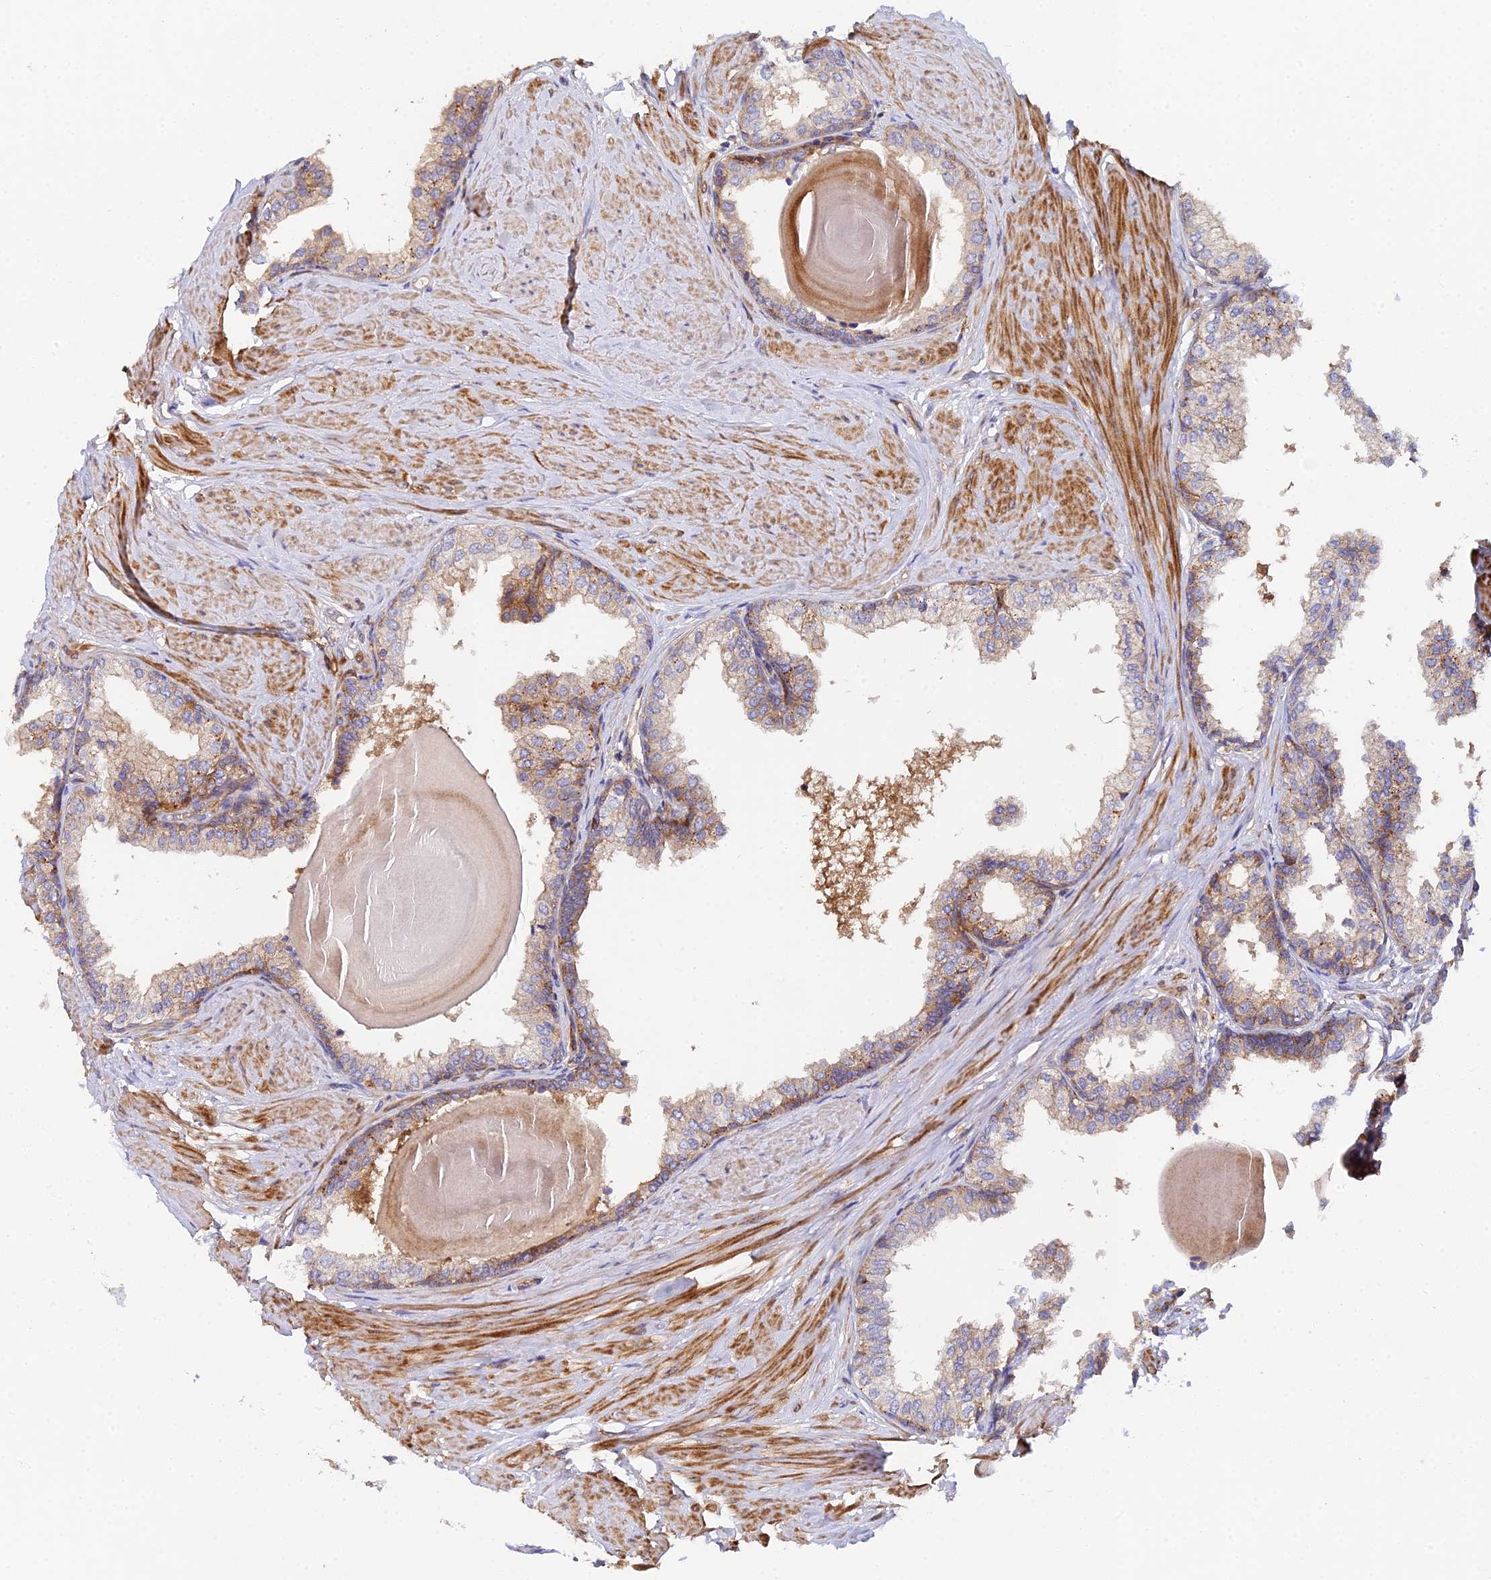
{"staining": {"intensity": "moderate", "quantity": "25%-75%", "location": "cytoplasmic/membranous"}, "tissue": "prostate", "cell_type": "Glandular cells", "image_type": "normal", "snomed": [{"axis": "morphology", "description": "Normal tissue, NOS"}, {"axis": "topography", "description": "Prostate"}], "caption": "Moderate cytoplasmic/membranous positivity for a protein is appreciated in about 25%-75% of glandular cells of benign prostate using immunohistochemistry.", "gene": "GNG5B", "patient": {"sex": "male", "age": 48}}